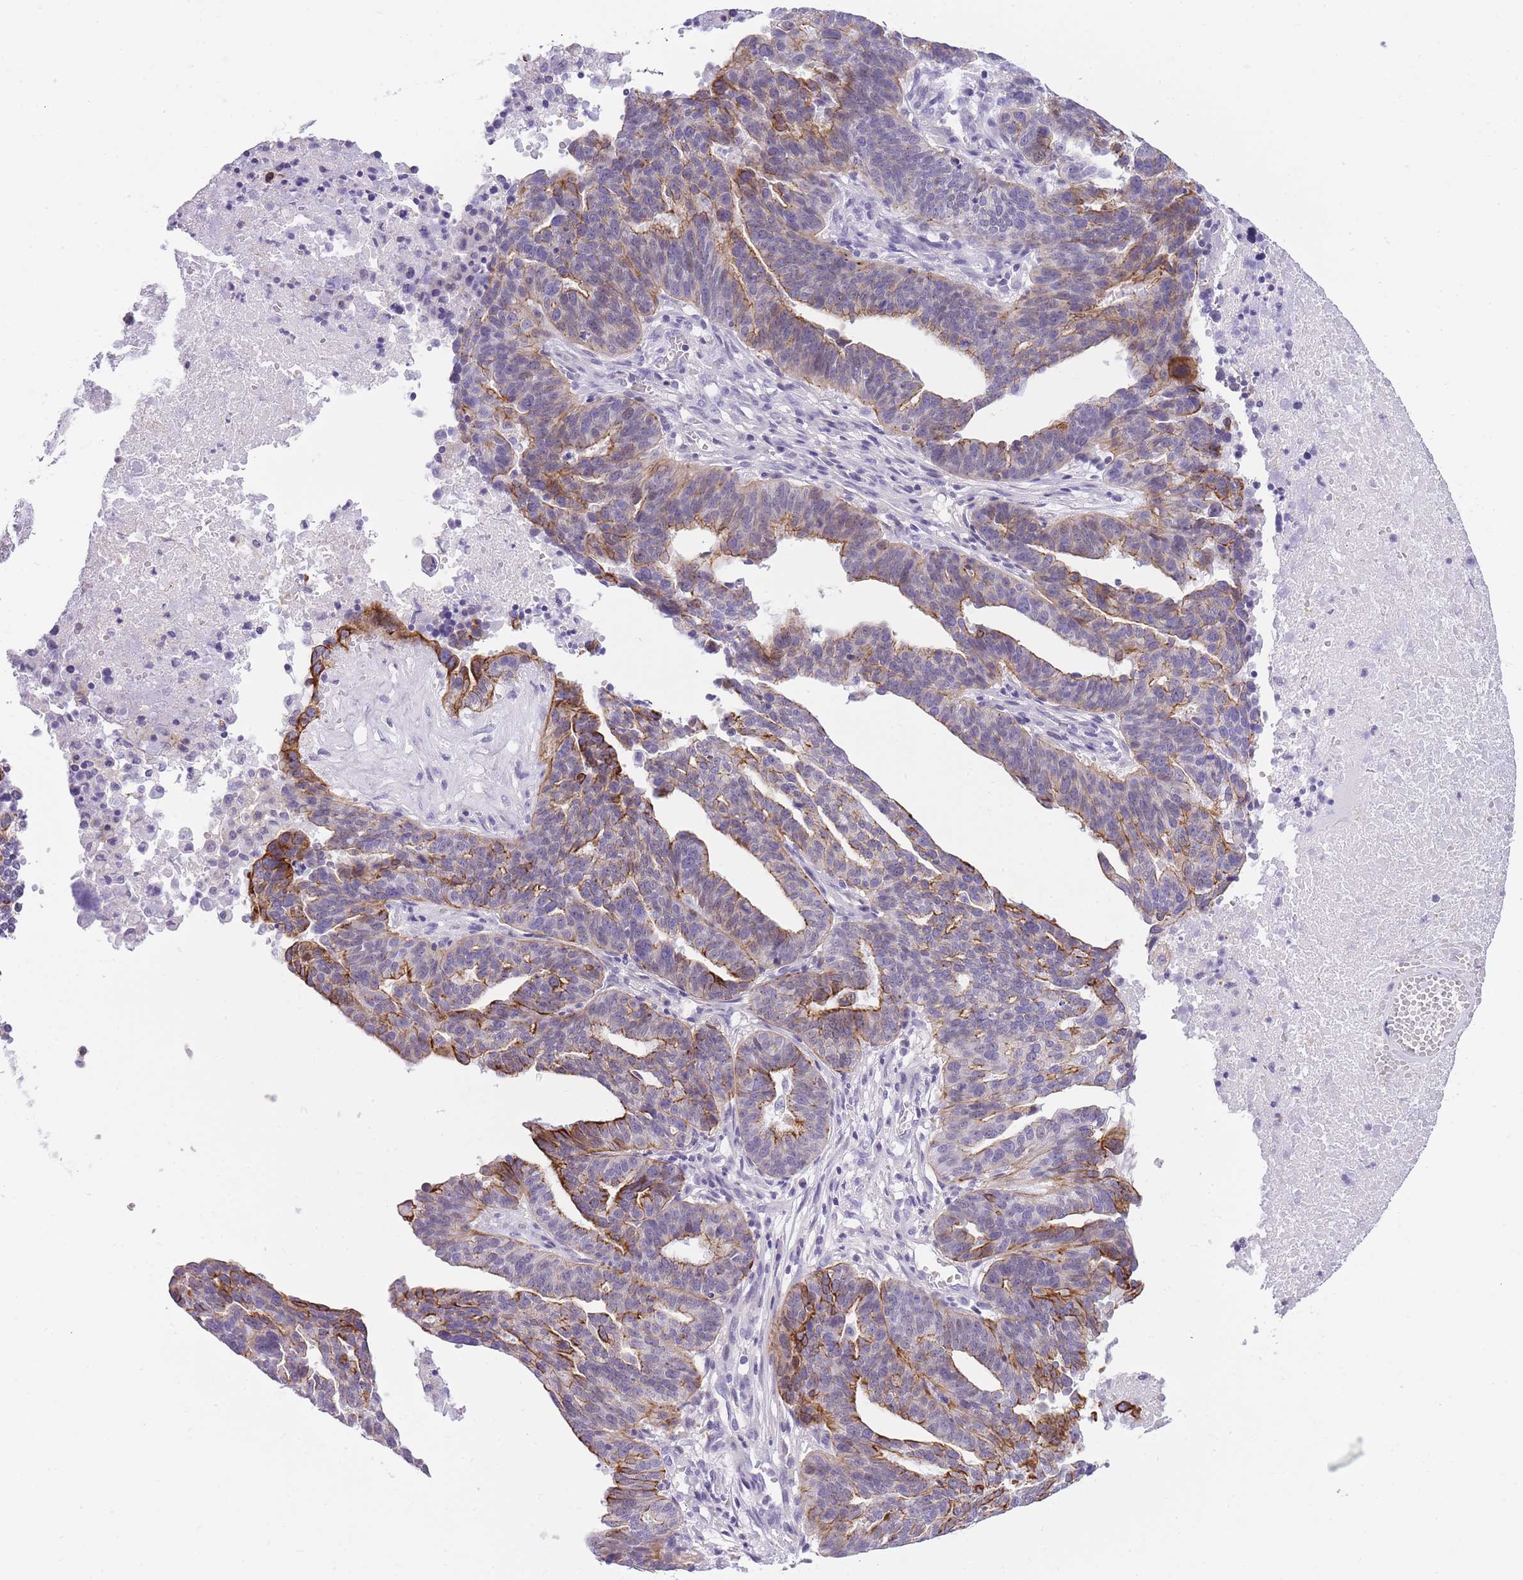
{"staining": {"intensity": "strong", "quantity": "<25%", "location": "cytoplasmic/membranous"}, "tissue": "ovarian cancer", "cell_type": "Tumor cells", "image_type": "cancer", "snomed": [{"axis": "morphology", "description": "Cystadenocarcinoma, serous, NOS"}, {"axis": "topography", "description": "Ovary"}], "caption": "Ovarian cancer (serous cystadenocarcinoma) stained with DAB (3,3'-diaminobenzidine) IHC demonstrates medium levels of strong cytoplasmic/membranous staining in about <25% of tumor cells.", "gene": "RADX", "patient": {"sex": "female", "age": 59}}